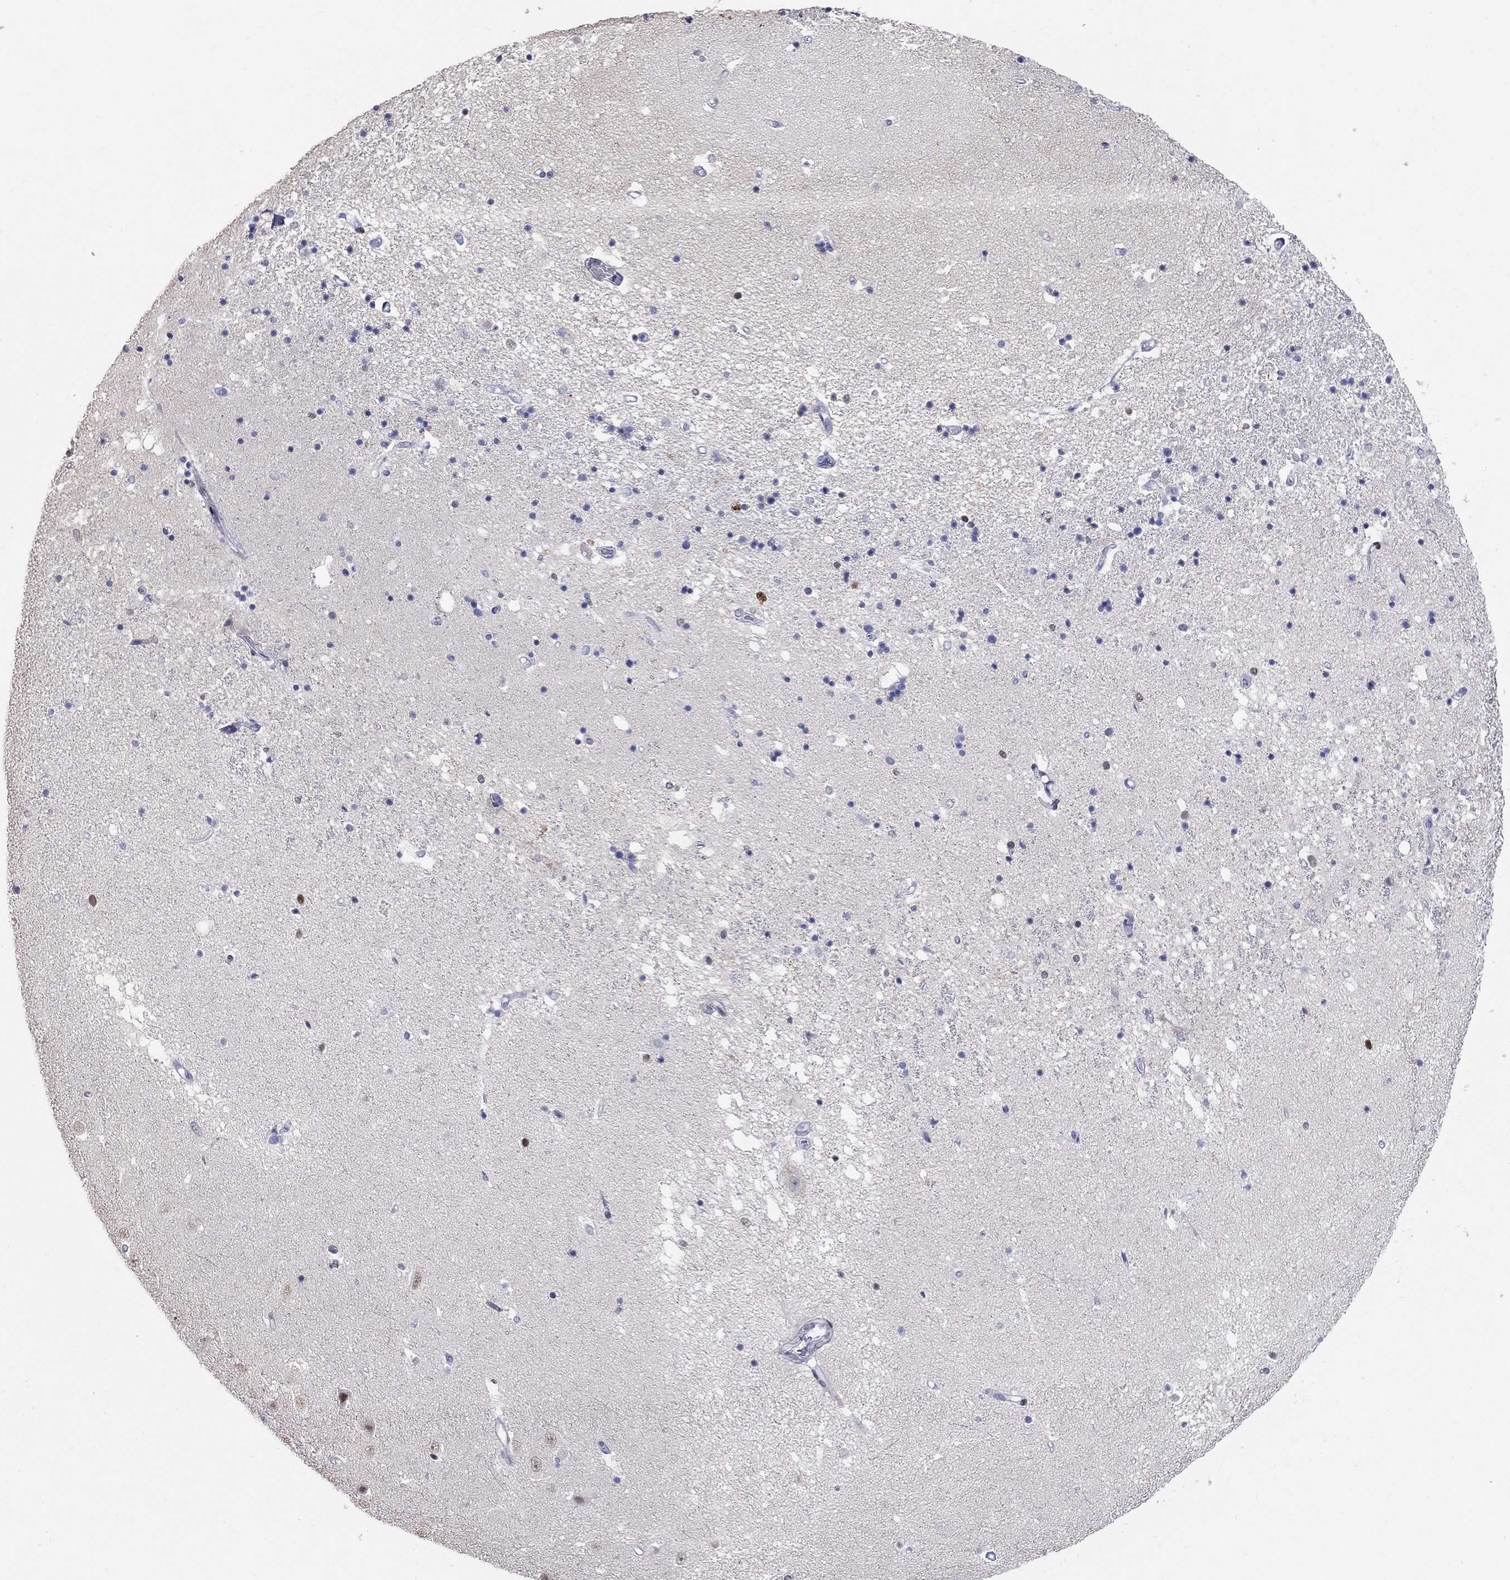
{"staining": {"intensity": "strong", "quantity": "<25%", "location": "nuclear"}, "tissue": "hippocampus", "cell_type": "Glial cells", "image_type": "normal", "snomed": [{"axis": "morphology", "description": "Normal tissue, NOS"}, {"axis": "topography", "description": "Hippocampus"}], "caption": "Human hippocampus stained with a brown dye displays strong nuclear positive staining in about <25% of glial cells.", "gene": "RAPGEF5", "patient": {"sex": "male", "age": 49}}